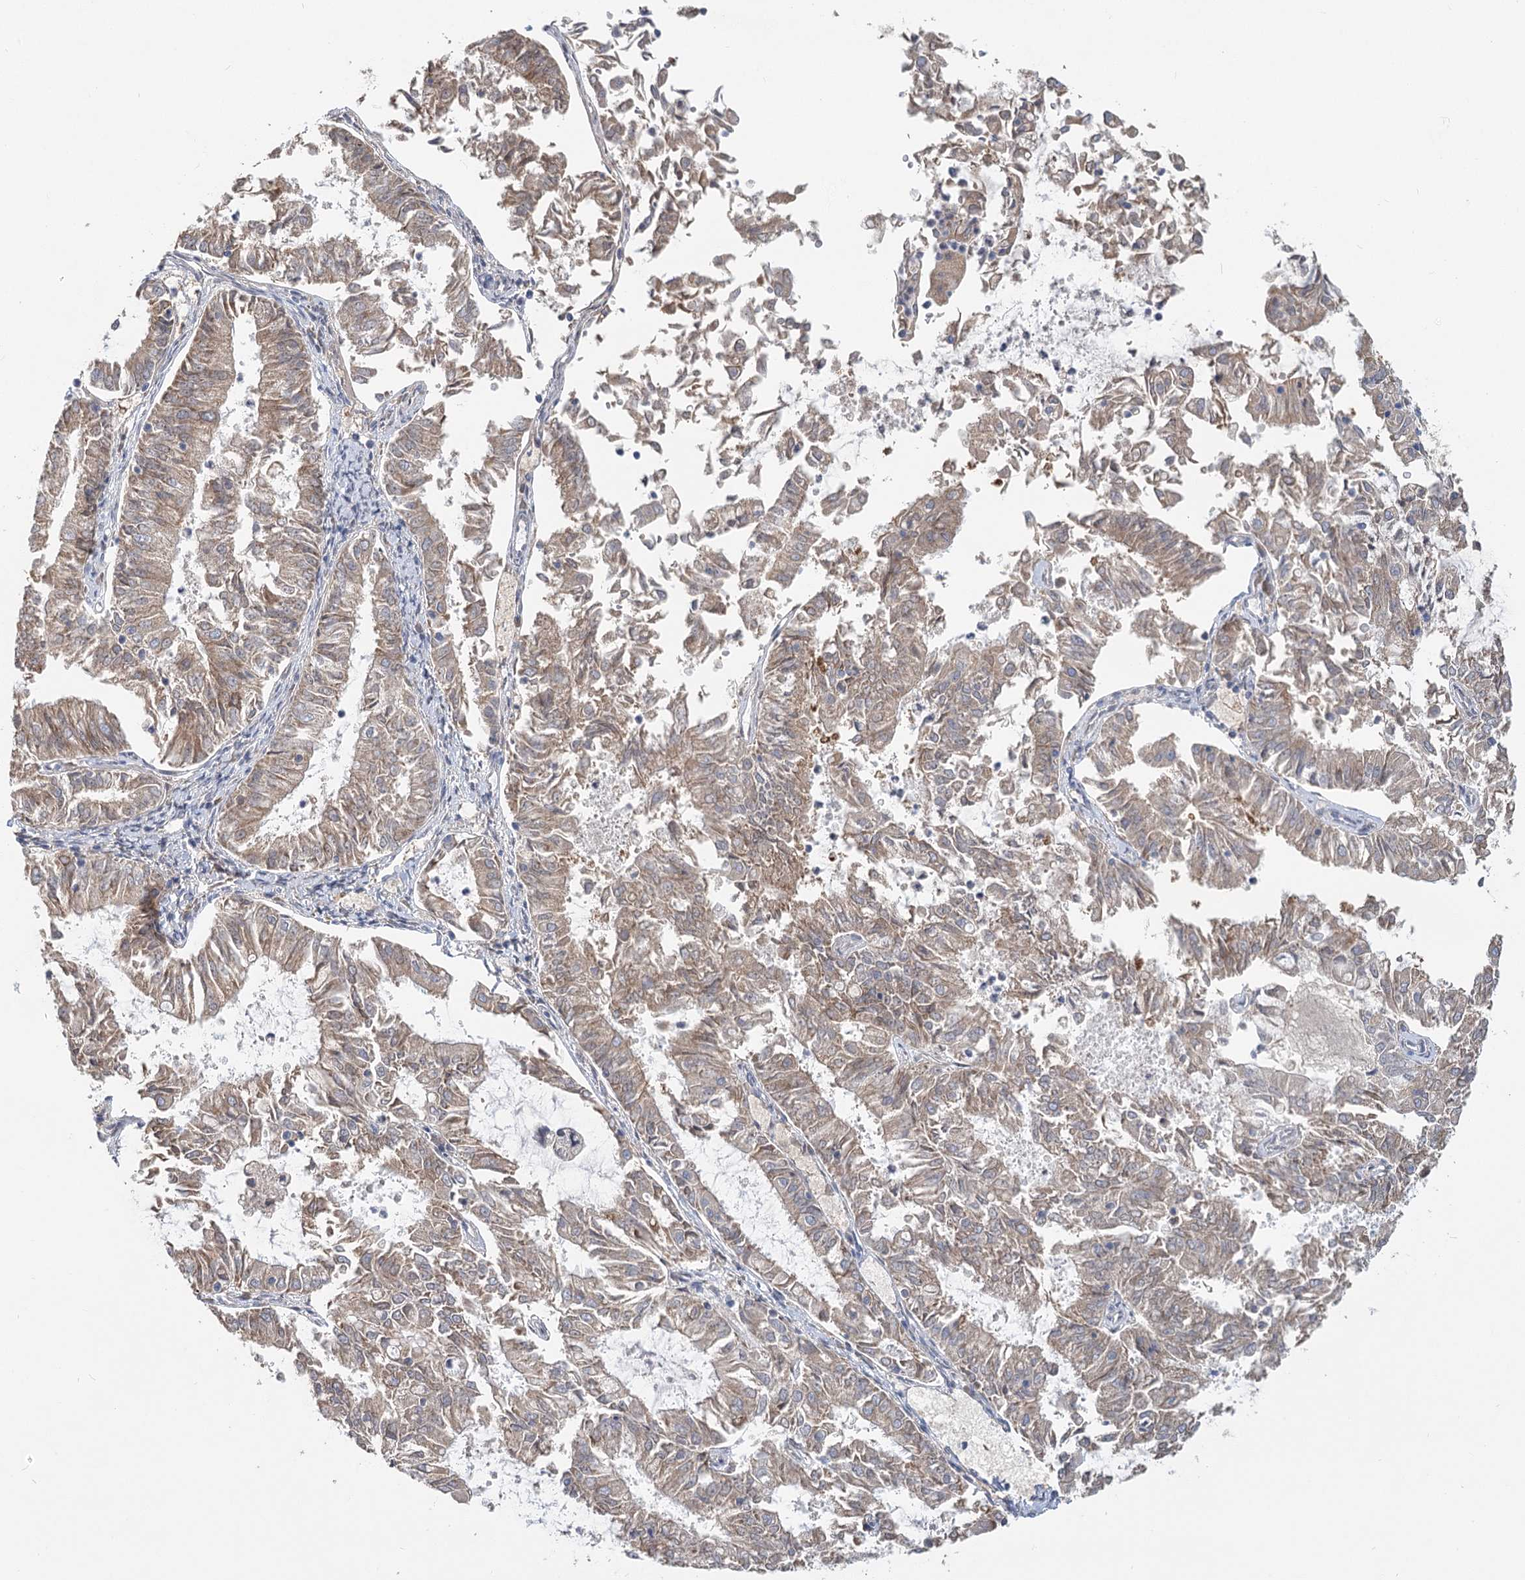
{"staining": {"intensity": "weak", "quantity": ">75%", "location": "cytoplasmic/membranous"}, "tissue": "endometrial cancer", "cell_type": "Tumor cells", "image_type": "cancer", "snomed": [{"axis": "morphology", "description": "Adenocarcinoma, NOS"}, {"axis": "topography", "description": "Endometrium"}], "caption": "The micrograph demonstrates immunohistochemical staining of endometrial cancer (adenocarcinoma). There is weak cytoplasmic/membranous staining is identified in approximately >75% of tumor cells. The protein of interest is stained brown, and the nuclei are stained in blue (DAB (3,3'-diaminobenzidine) IHC with brightfield microscopy, high magnification).", "gene": "PAIP2", "patient": {"sex": "female", "age": 57}}